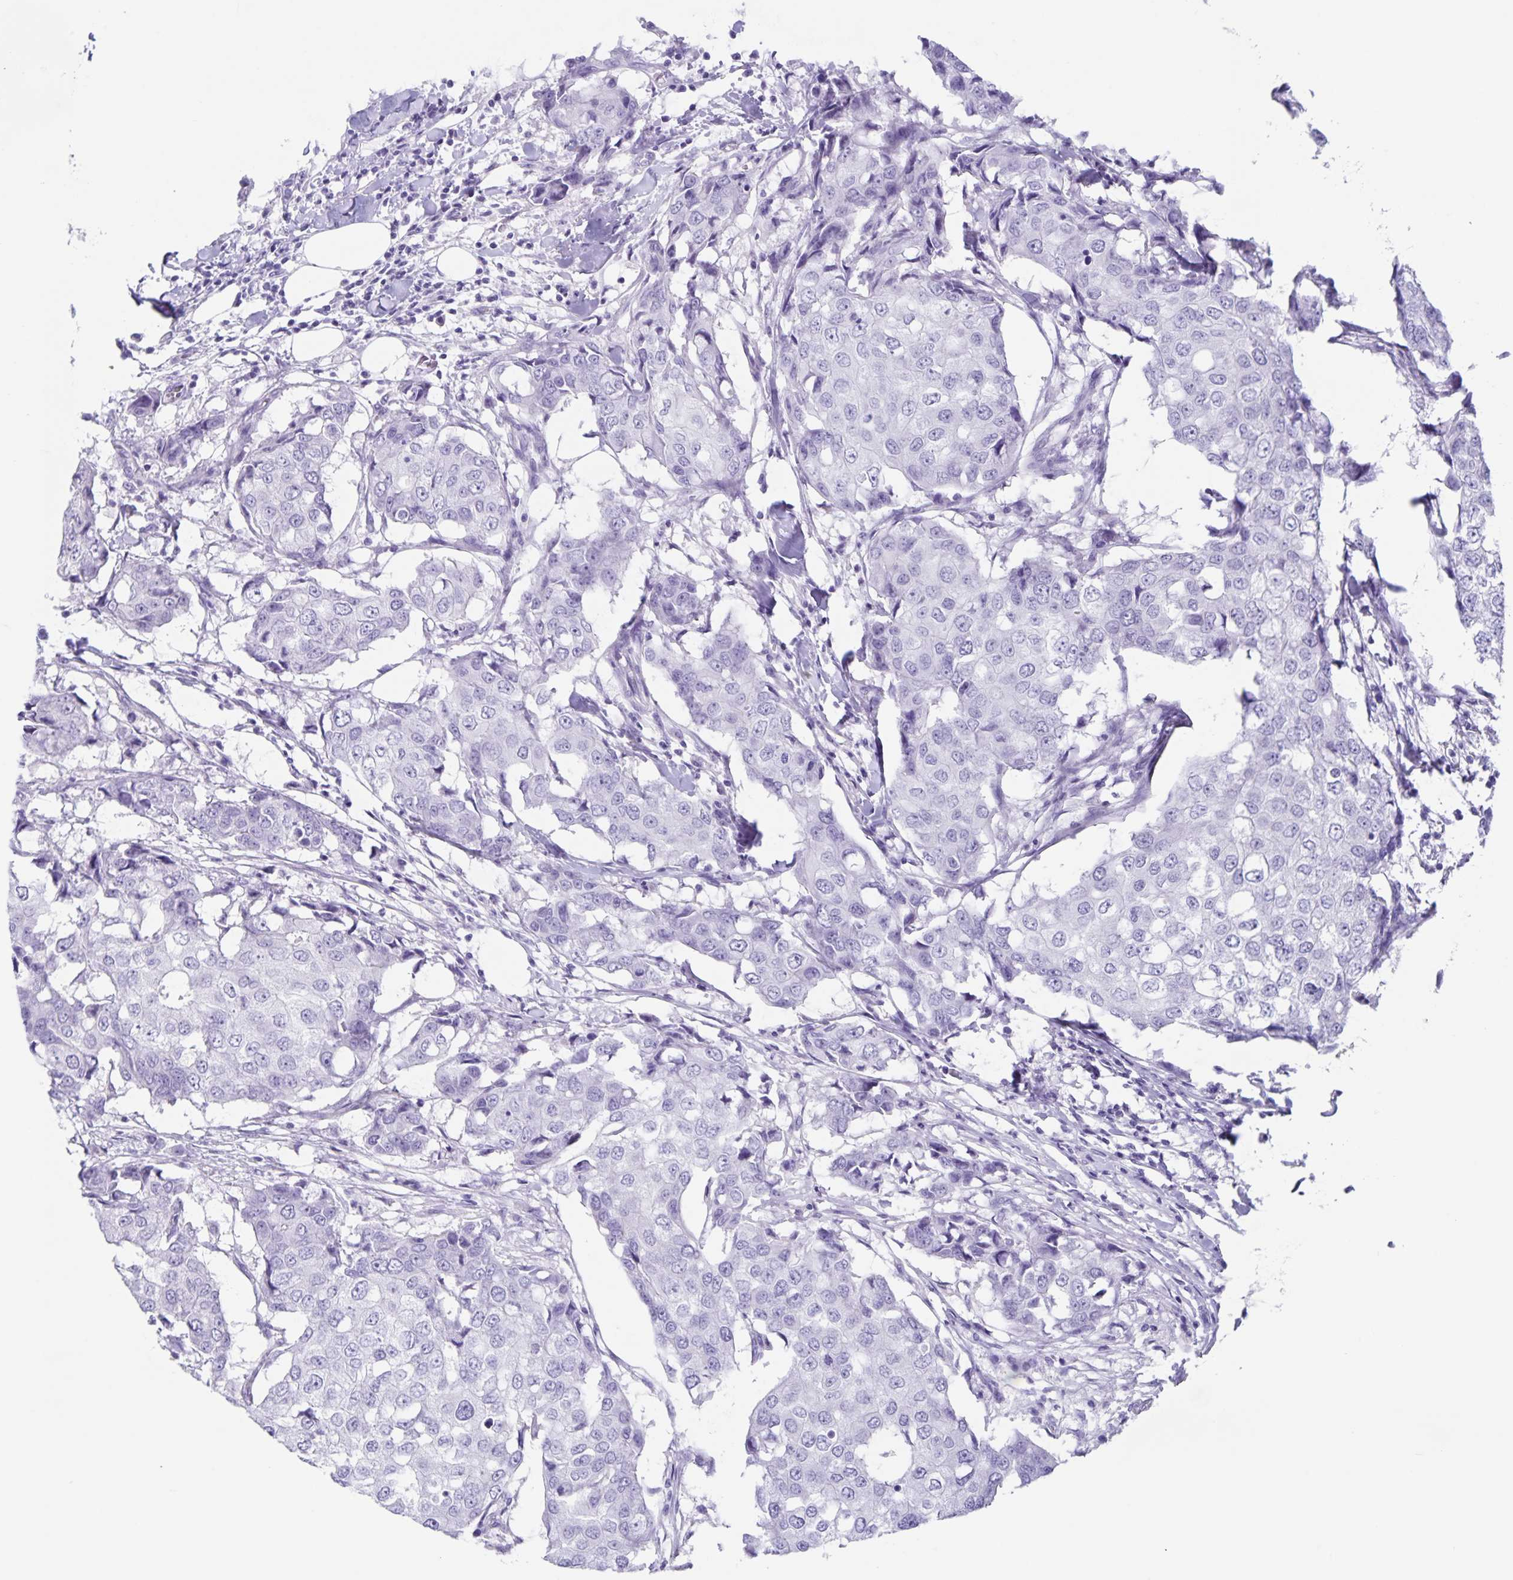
{"staining": {"intensity": "negative", "quantity": "none", "location": "none"}, "tissue": "breast cancer", "cell_type": "Tumor cells", "image_type": "cancer", "snomed": [{"axis": "morphology", "description": "Duct carcinoma"}, {"axis": "topography", "description": "Breast"}], "caption": "Tumor cells are negative for protein expression in human breast intraductal carcinoma.", "gene": "C11orf42", "patient": {"sex": "female", "age": 27}}